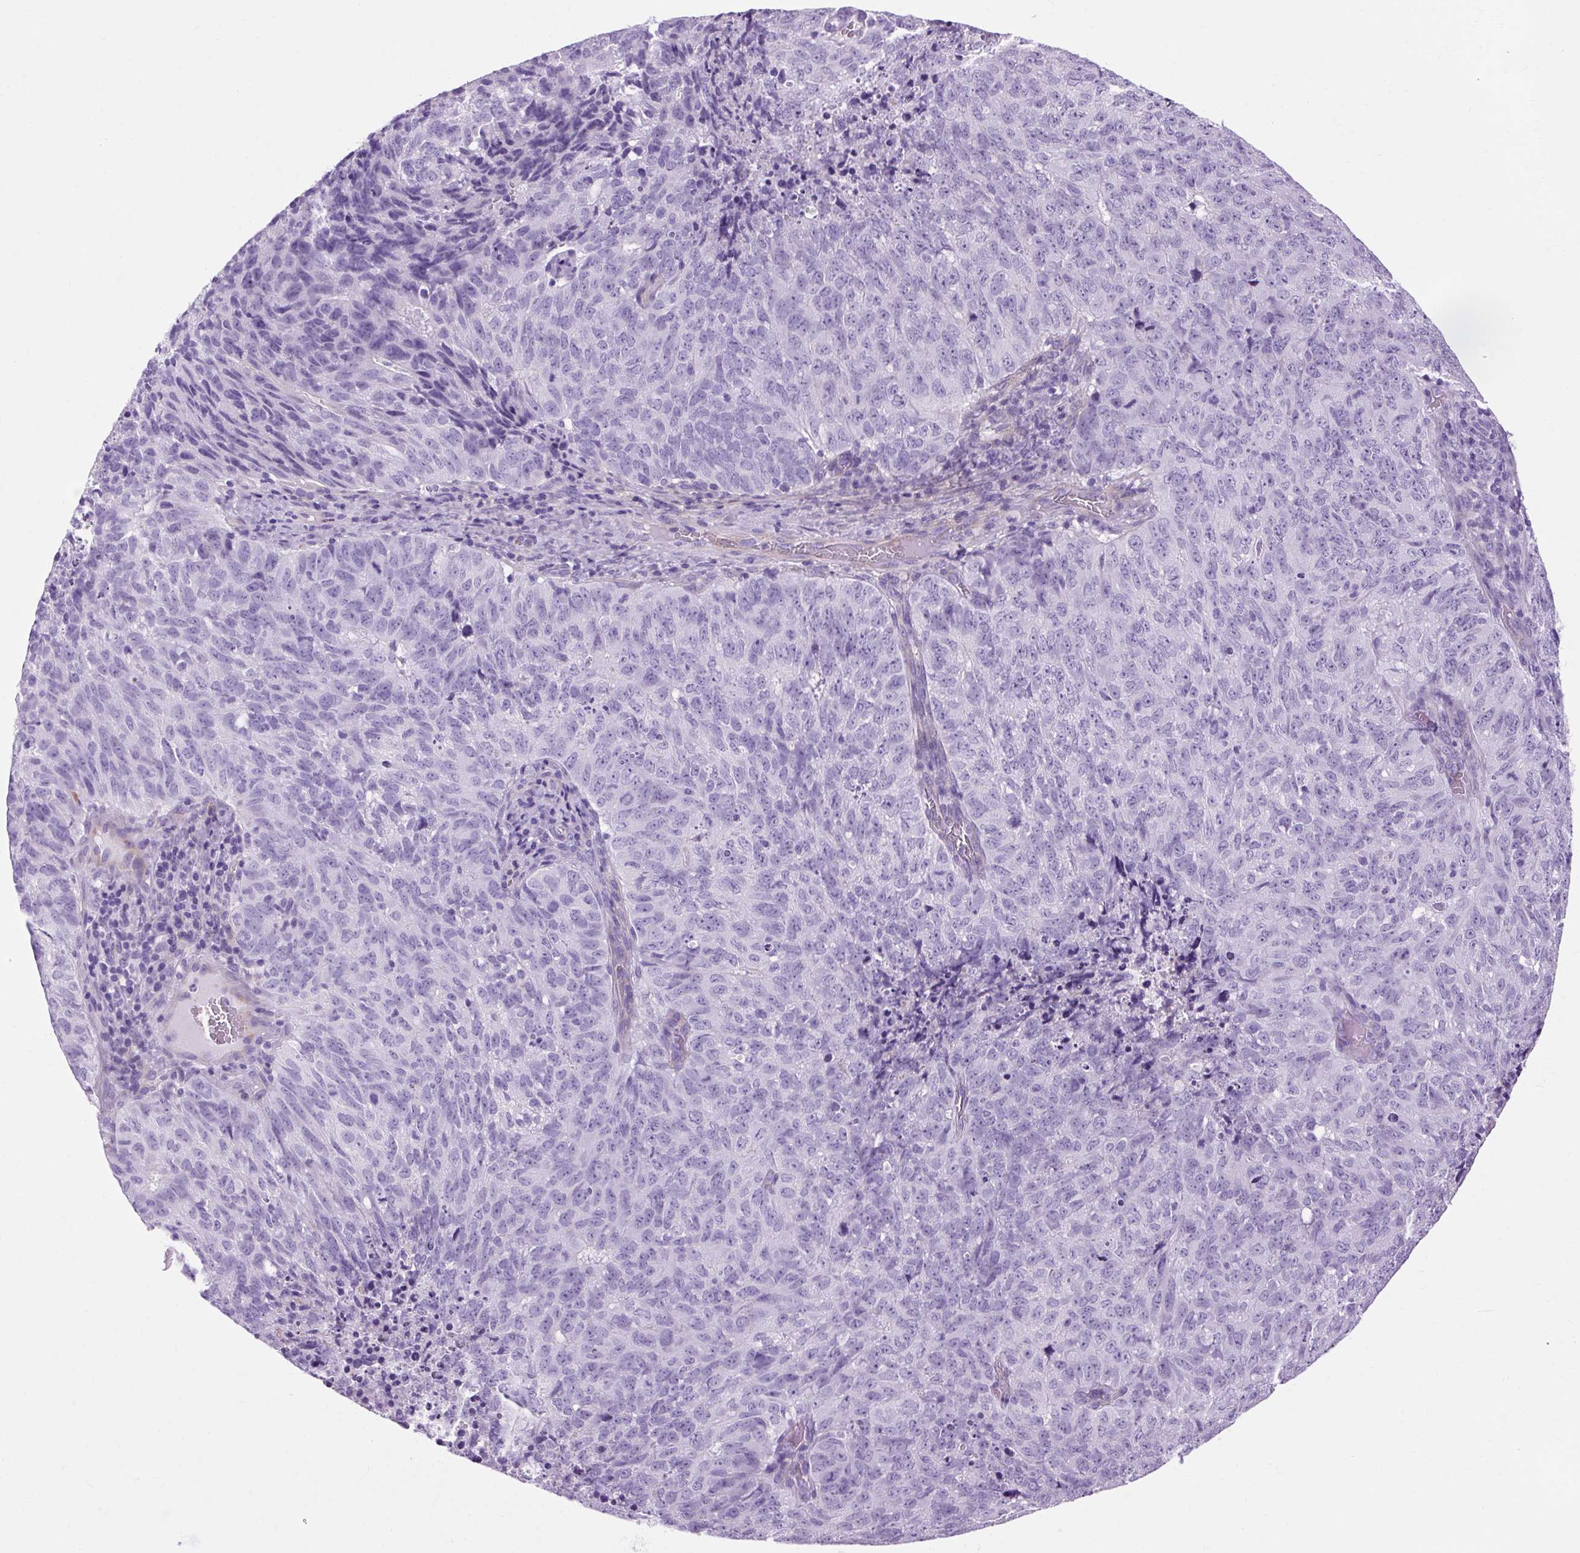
{"staining": {"intensity": "negative", "quantity": "none", "location": "none"}, "tissue": "cervical cancer", "cell_type": "Tumor cells", "image_type": "cancer", "snomed": [{"axis": "morphology", "description": "Adenocarcinoma, NOS"}, {"axis": "topography", "description": "Cervix"}], "caption": "This histopathology image is of cervical cancer (adenocarcinoma) stained with IHC to label a protein in brown with the nuclei are counter-stained blue. There is no positivity in tumor cells.", "gene": "OOEP", "patient": {"sex": "female", "age": 38}}